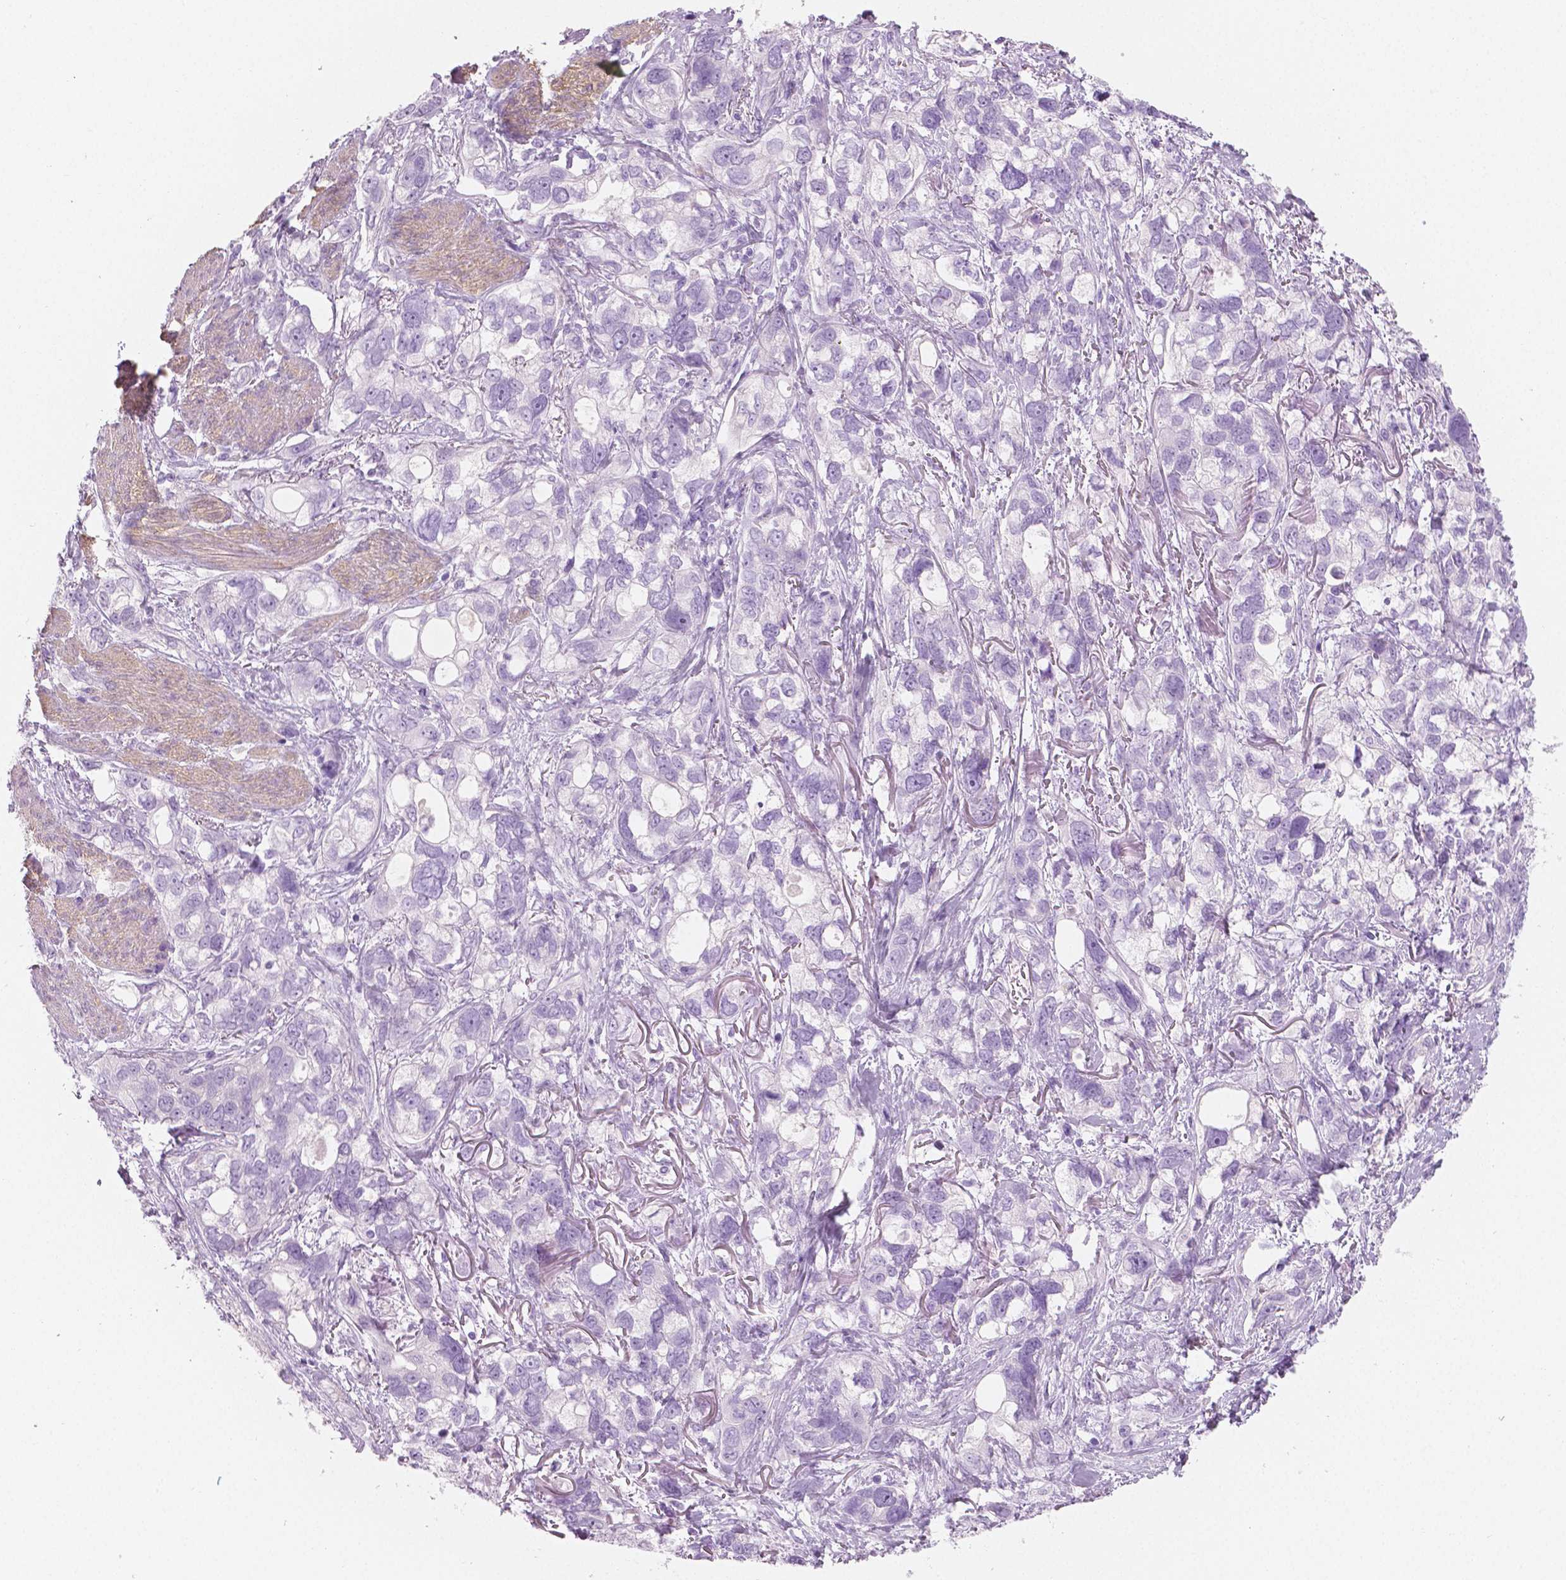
{"staining": {"intensity": "negative", "quantity": "none", "location": "none"}, "tissue": "stomach cancer", "cell_type": "Tumor cells", "image_type": "cancer", "snomed": [{"axis": "morphology", "description": "Adenocarcinoma, NOS"}, {"axis": "topography", "description": "Stomach, upper"}], "caption": "Protein analysis of stomach cancer exhibits no significant positivity in tumor cells.", "gene": "PLIN4", "patient": {"sex": "female", "age": 81}}